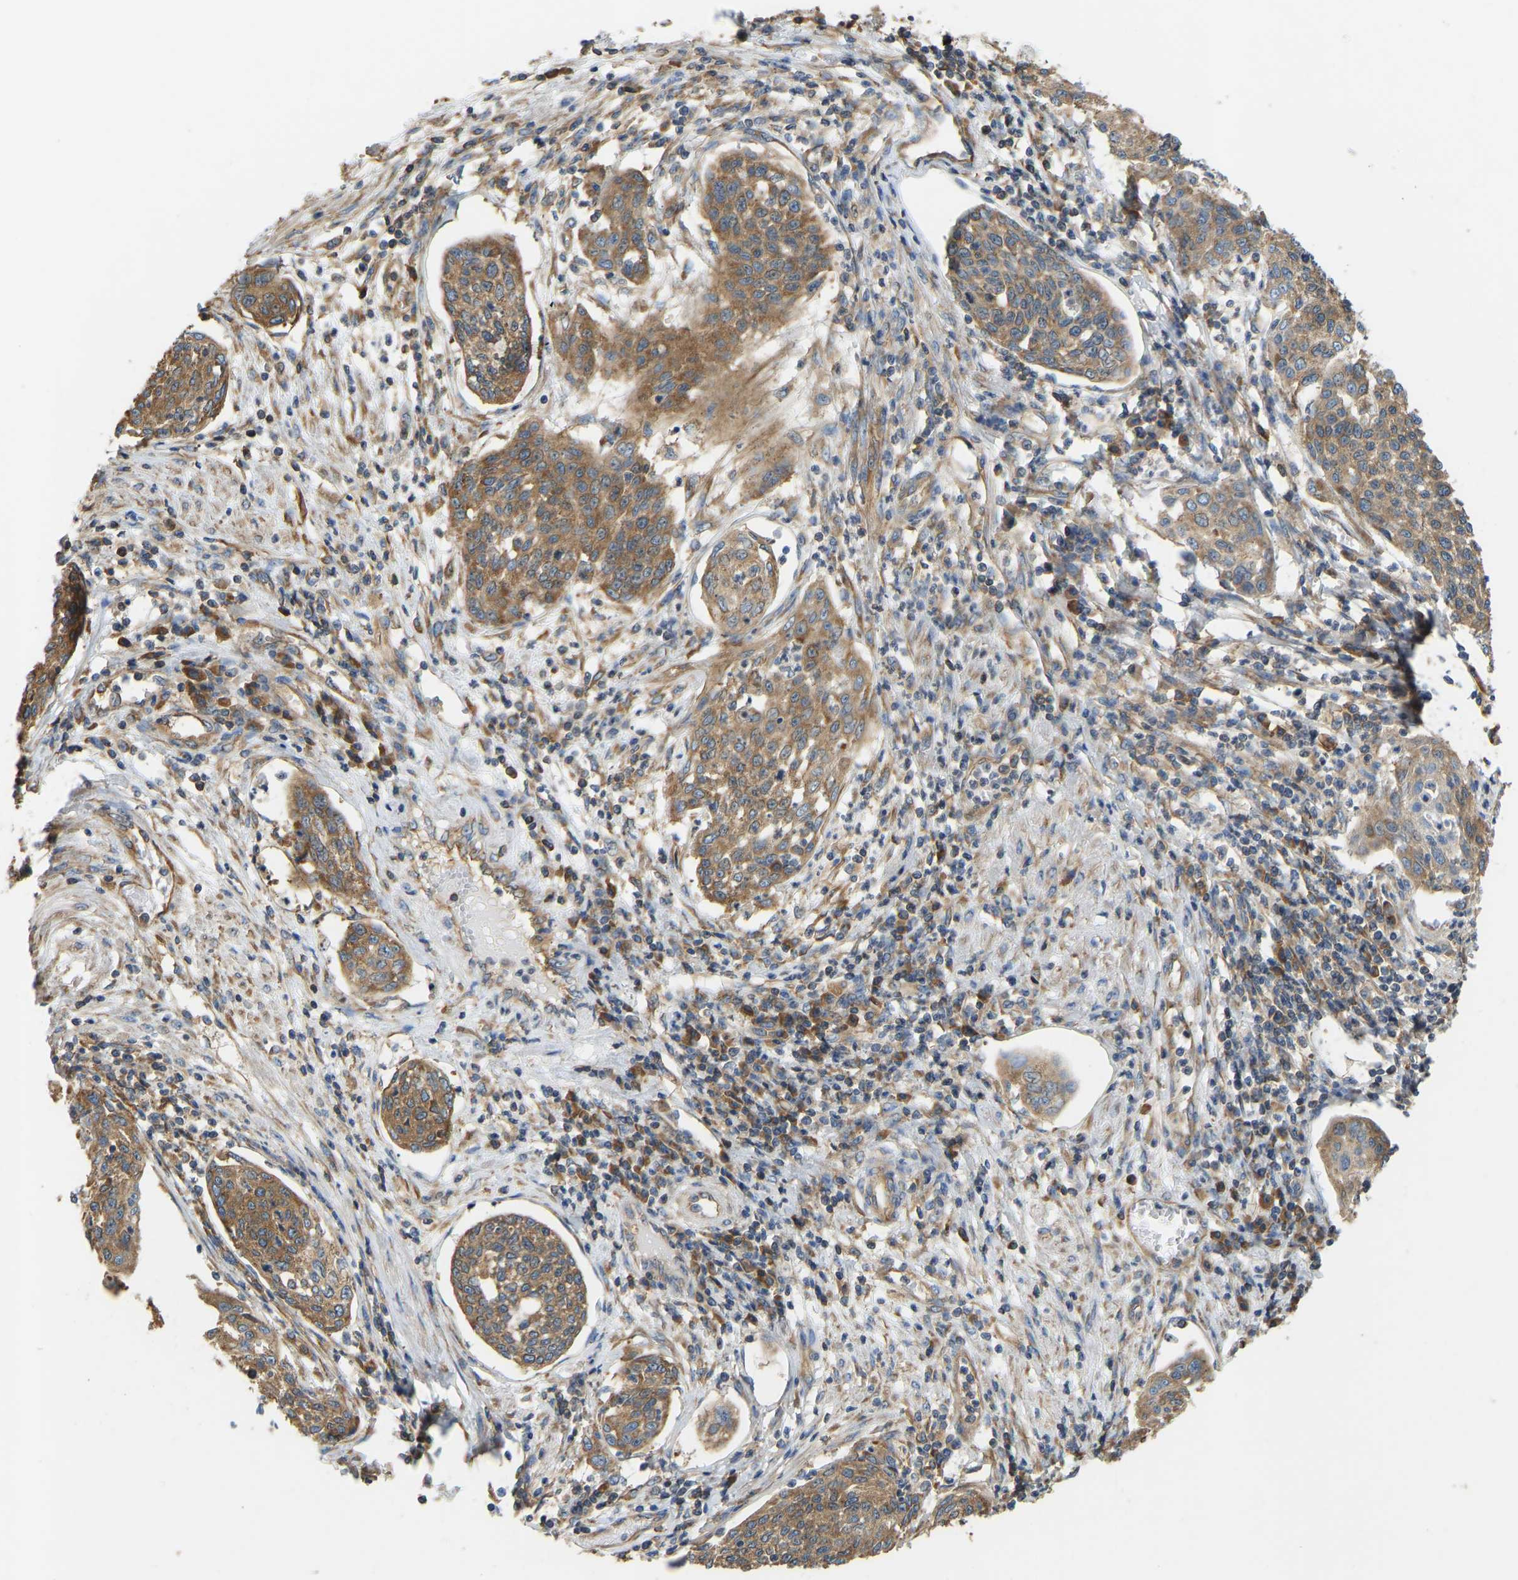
{"staining": {"intensity": "moderate", "quantity": ">75%", "location": "cytoplasmic/membranous"}, "tissue": "cervical cancer", "cell_type": "Tumor cells", "image_type": "cancer", "snomed": [{"axis": "morphology", "description": "Squamous cell carcinoma, NOS"}, {"axis": "topography", "description": "Cervix"}], "caption": "A photomicrograph of human cervical cancer stained for a protein reveals moderate cytoplasmic/membranous brown staining in tumor cells. (IHC, brightfield microscopy, high magnification).", "gene": "RPS6KB2", "patient": {"sex": "female", "age": 34}}